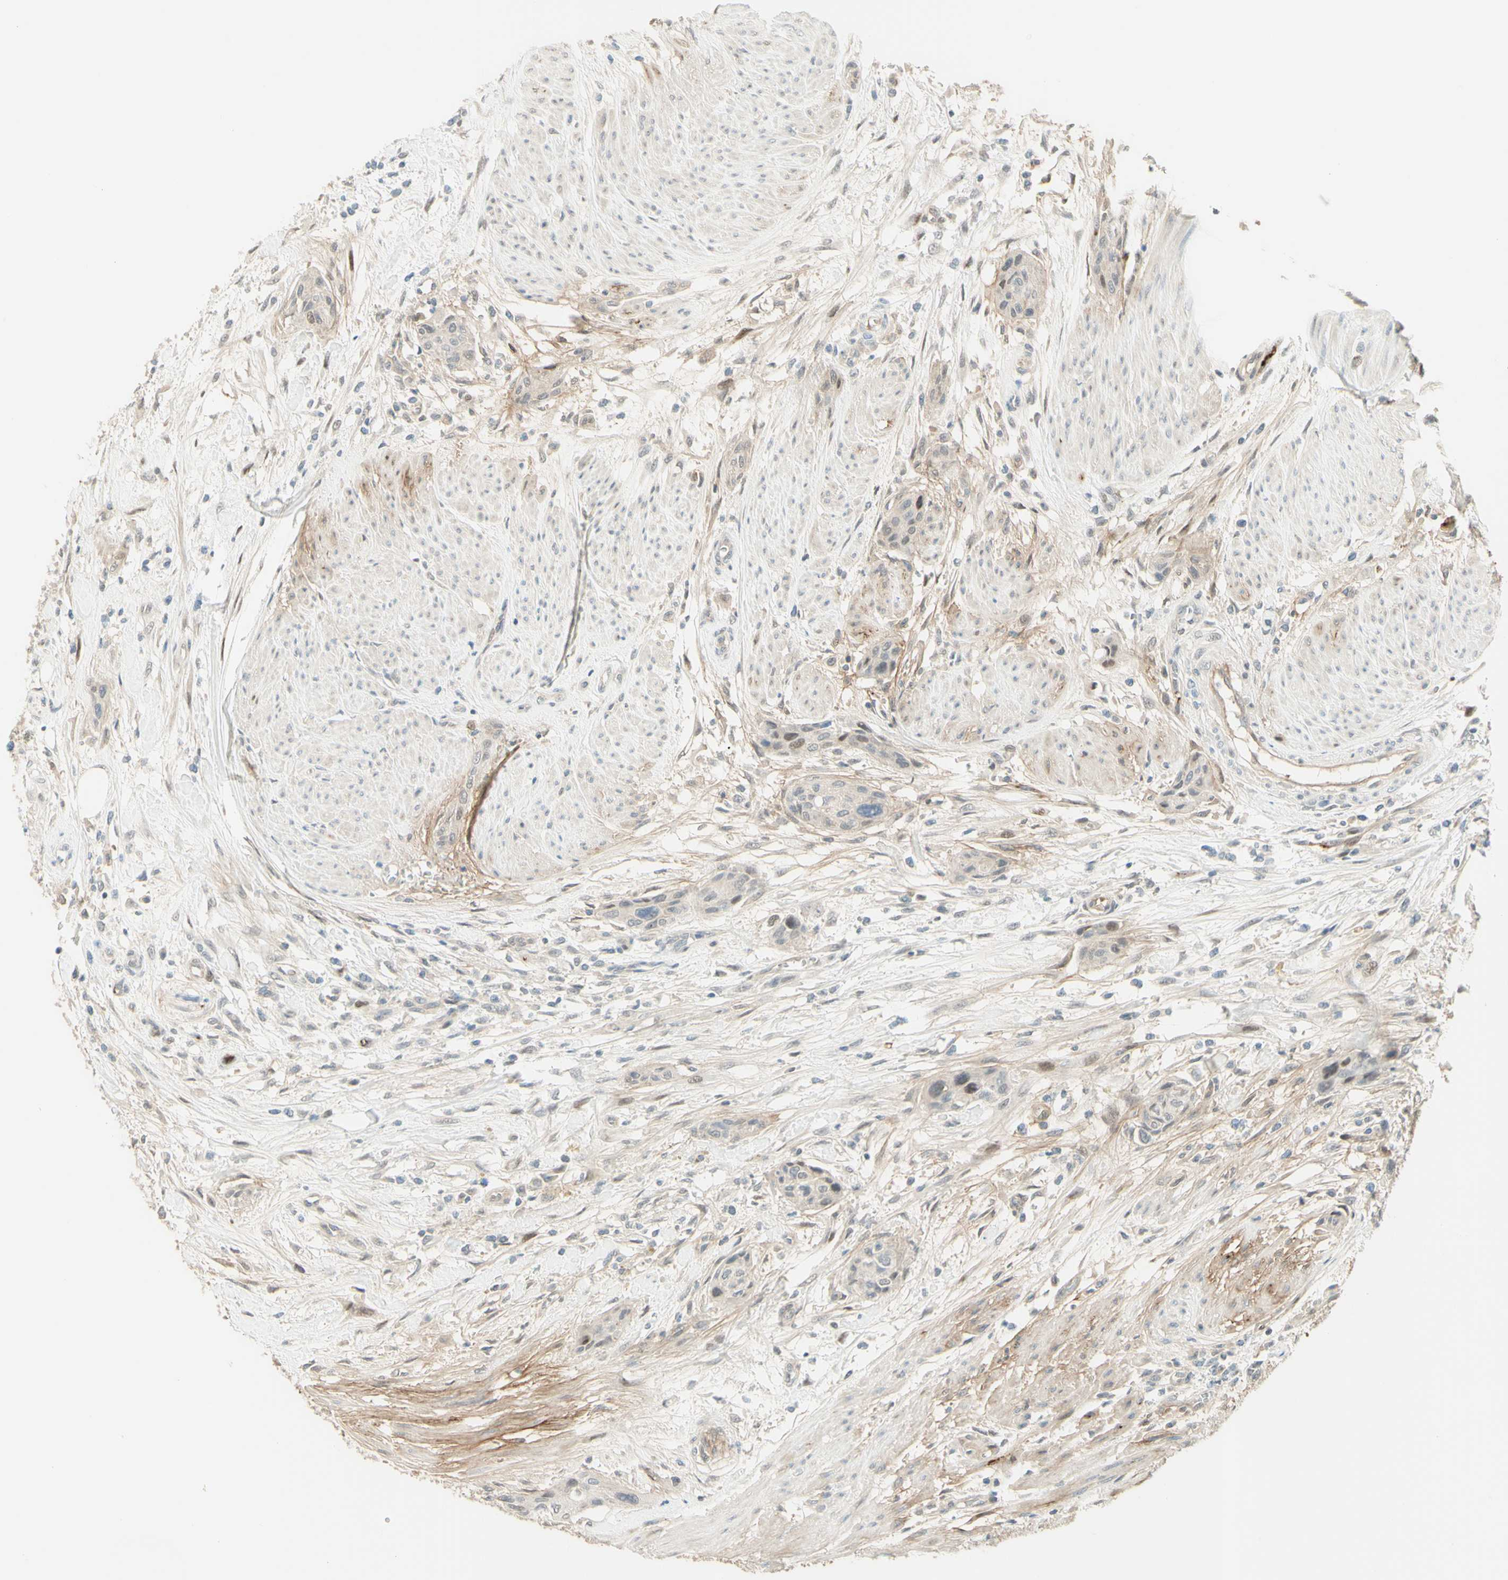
{"staining": {"intensity": "weak", "quantity": "<25%", "location": "nuclear"}, "tissue": "urothelial cancer", "cell_type": "Tumor cells", "image_type": "cancer", "snomed": [{"axis": "morphology", "description": "Urothelial carcinoma, High grade"}, {"axis": "topography", "description": "Urinary bladder"}], "caption": "Tumor cells are negative for brown protein staining in urothelial cancer.", "gene": "ANGPT2", "patient": {"sex": "male", "age": 35}}